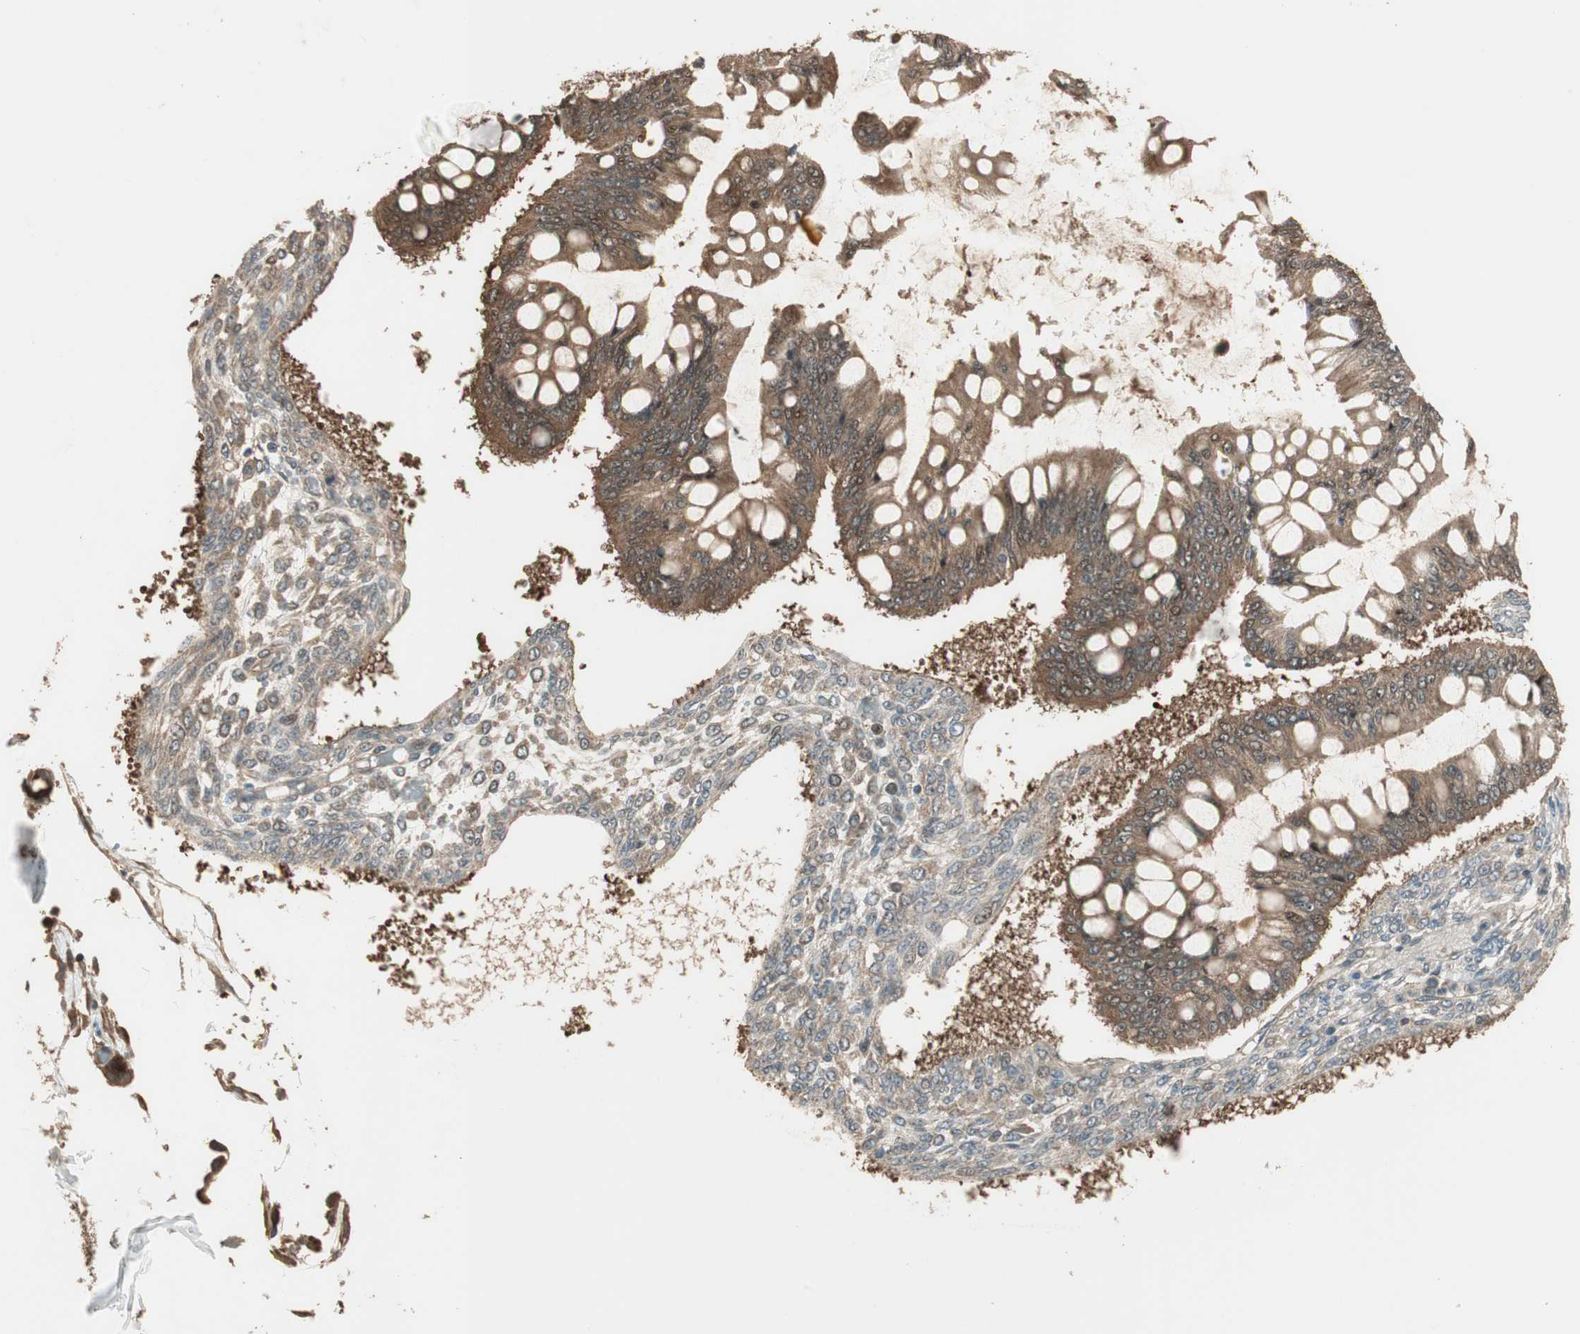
{"staining": {"intensity": "moderate", "quantity": ">75%", "location": "cytoplasmic/membranous,nuclear"}, "tissue": "ovarian cancer", "cell_type": "Tumor cells", "image_type": "cancer", "snomed": [{"axis": "morphology", "description": "Cystadenocarcinoma, mucinous, NOS"}, {"axis": "topography", "description": "Ovary"}], "caption": "Ovarian cancer (mucinous cystadenocarcinoma) stained with immunohistochemistry (IHC) reveals moderate cytoplasmic/membranous and nuclear staining in about >75% of tumor cells.", "gene": "CNOT4", "patient": {"sex": "female", "age": 73}}